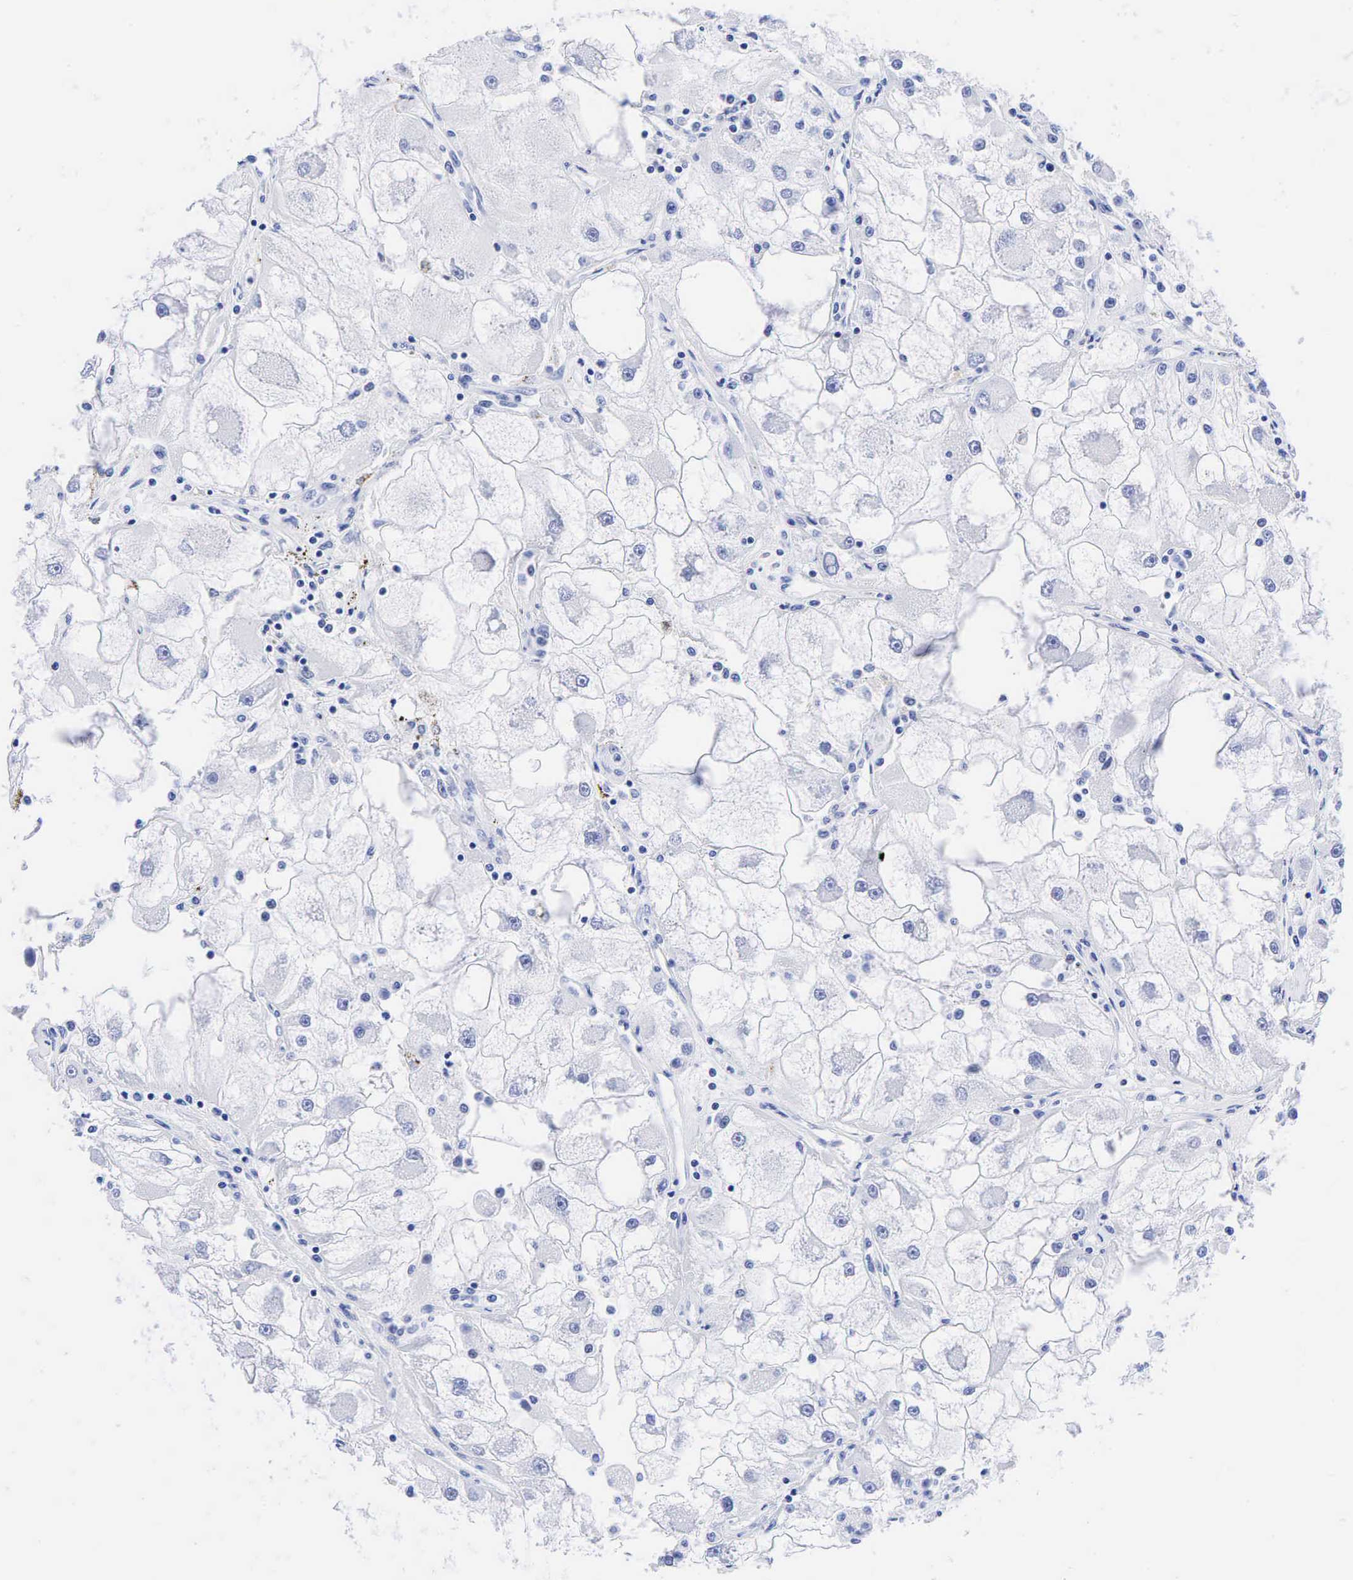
{"staining": {"intensity": "negative", "quantity": "none", "location": "none"}, "tissue": "renal cancer", "cell_type": "Tumor cells", "image_type": "cancer", "snomed": [{"axis": "morphology", "description": "Adenocarcinoma, NOS"}, {"axis": "topography", "description": "Kidney"}], "caption": "This is an immunohistochemistry micrograph of human renal cancer (adenocarcinoma). There is no positivity in tumor cells.", "gene": "CEACAM5", "patient": {"sex": "female", "age": 73}}